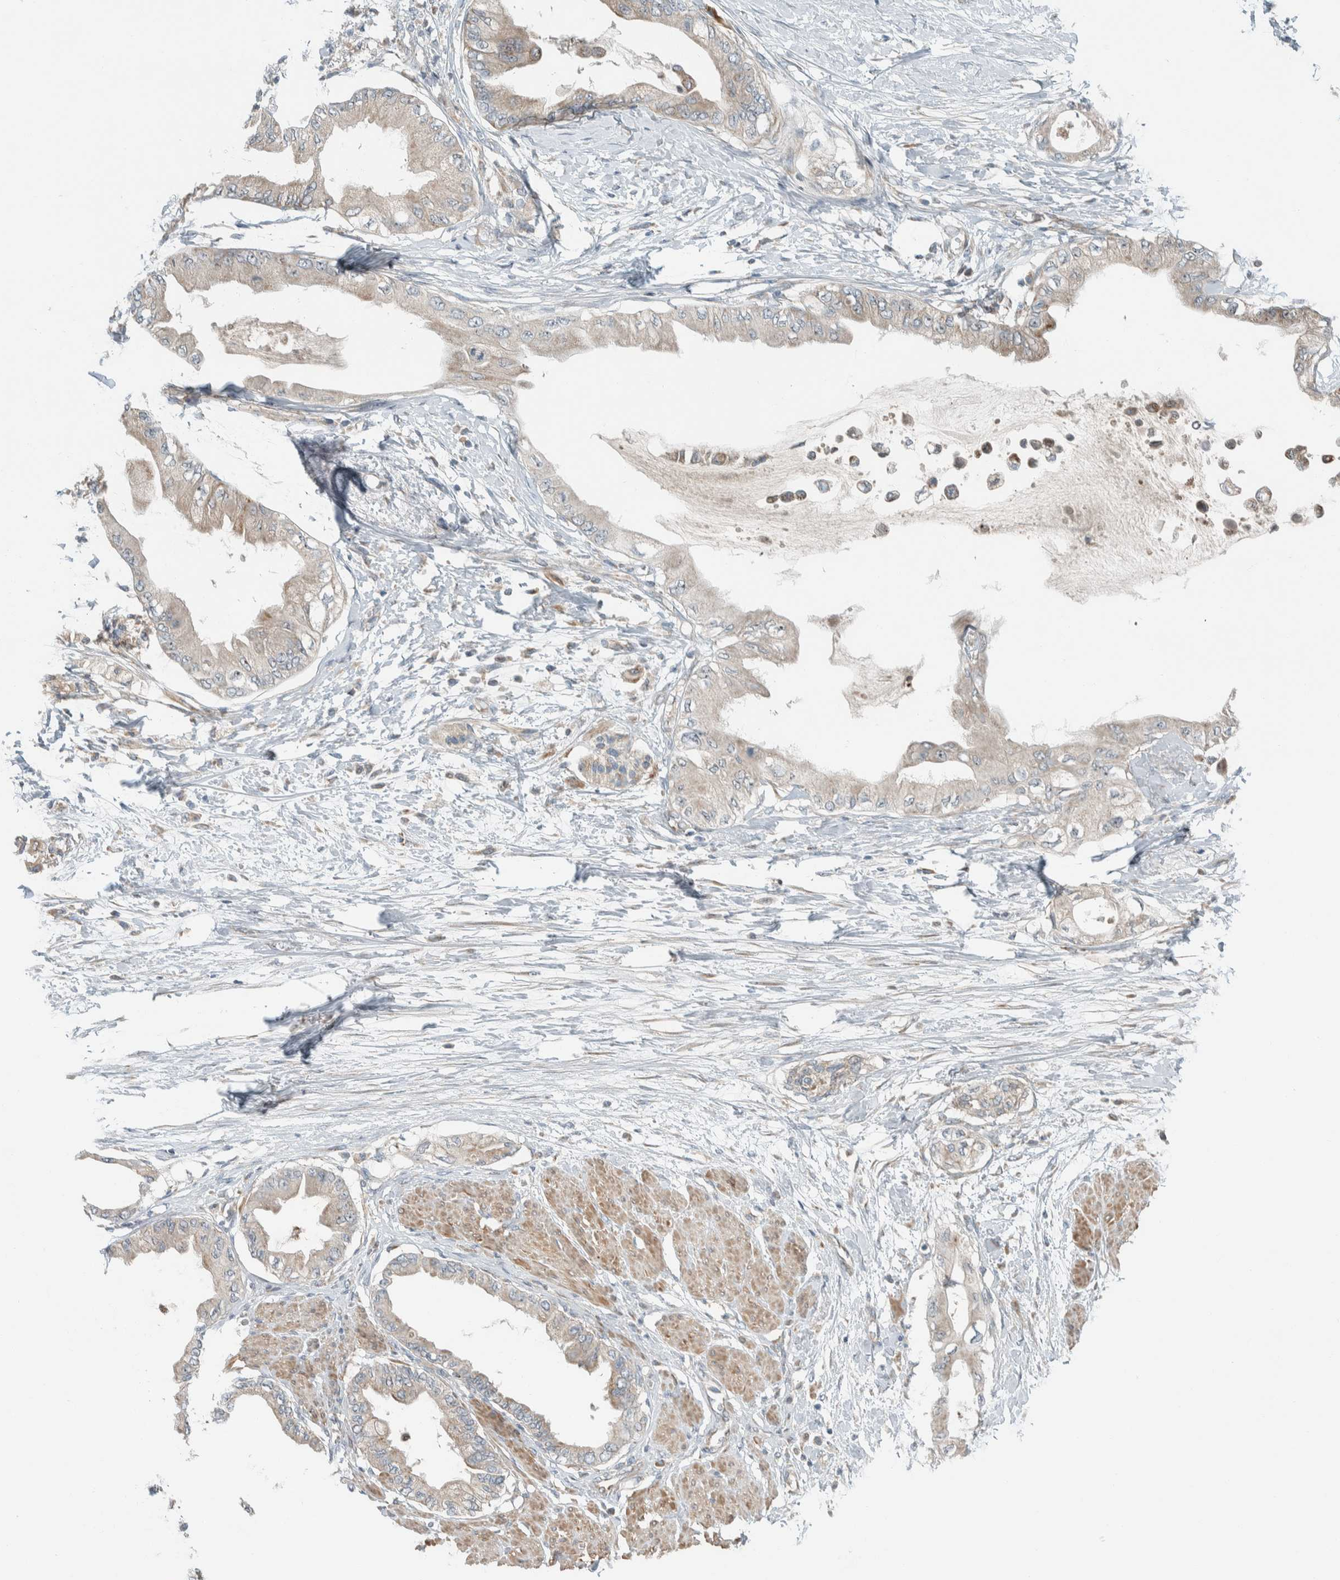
{"staining": {"intensity": "weak", "quantity": ">75%", "location": "cytoplasmic/membranous"}, "tissue": "pancreatic cancer", "cell_type": "Tumor cells", "image_type": "cancer", "snomed": [{"axis": "morphology", "description": "Normal tissue, NOS"}, {"axis": "morphology", "description": "Adenocarcinoma, NOS"}, {"axis": "topography", "description": "Pancreas"}, {"axis": "topography", "description": "Duodenum"}], "caption": "Adenocarcinoma (pancreatic) was stained to show a protein in brown. There is low levels of weak cytoplasmic/membranous staining in about >75% of tumor cells.", "gene": "SLFN12L", "patient": {"sex": "female", "age": 60}}